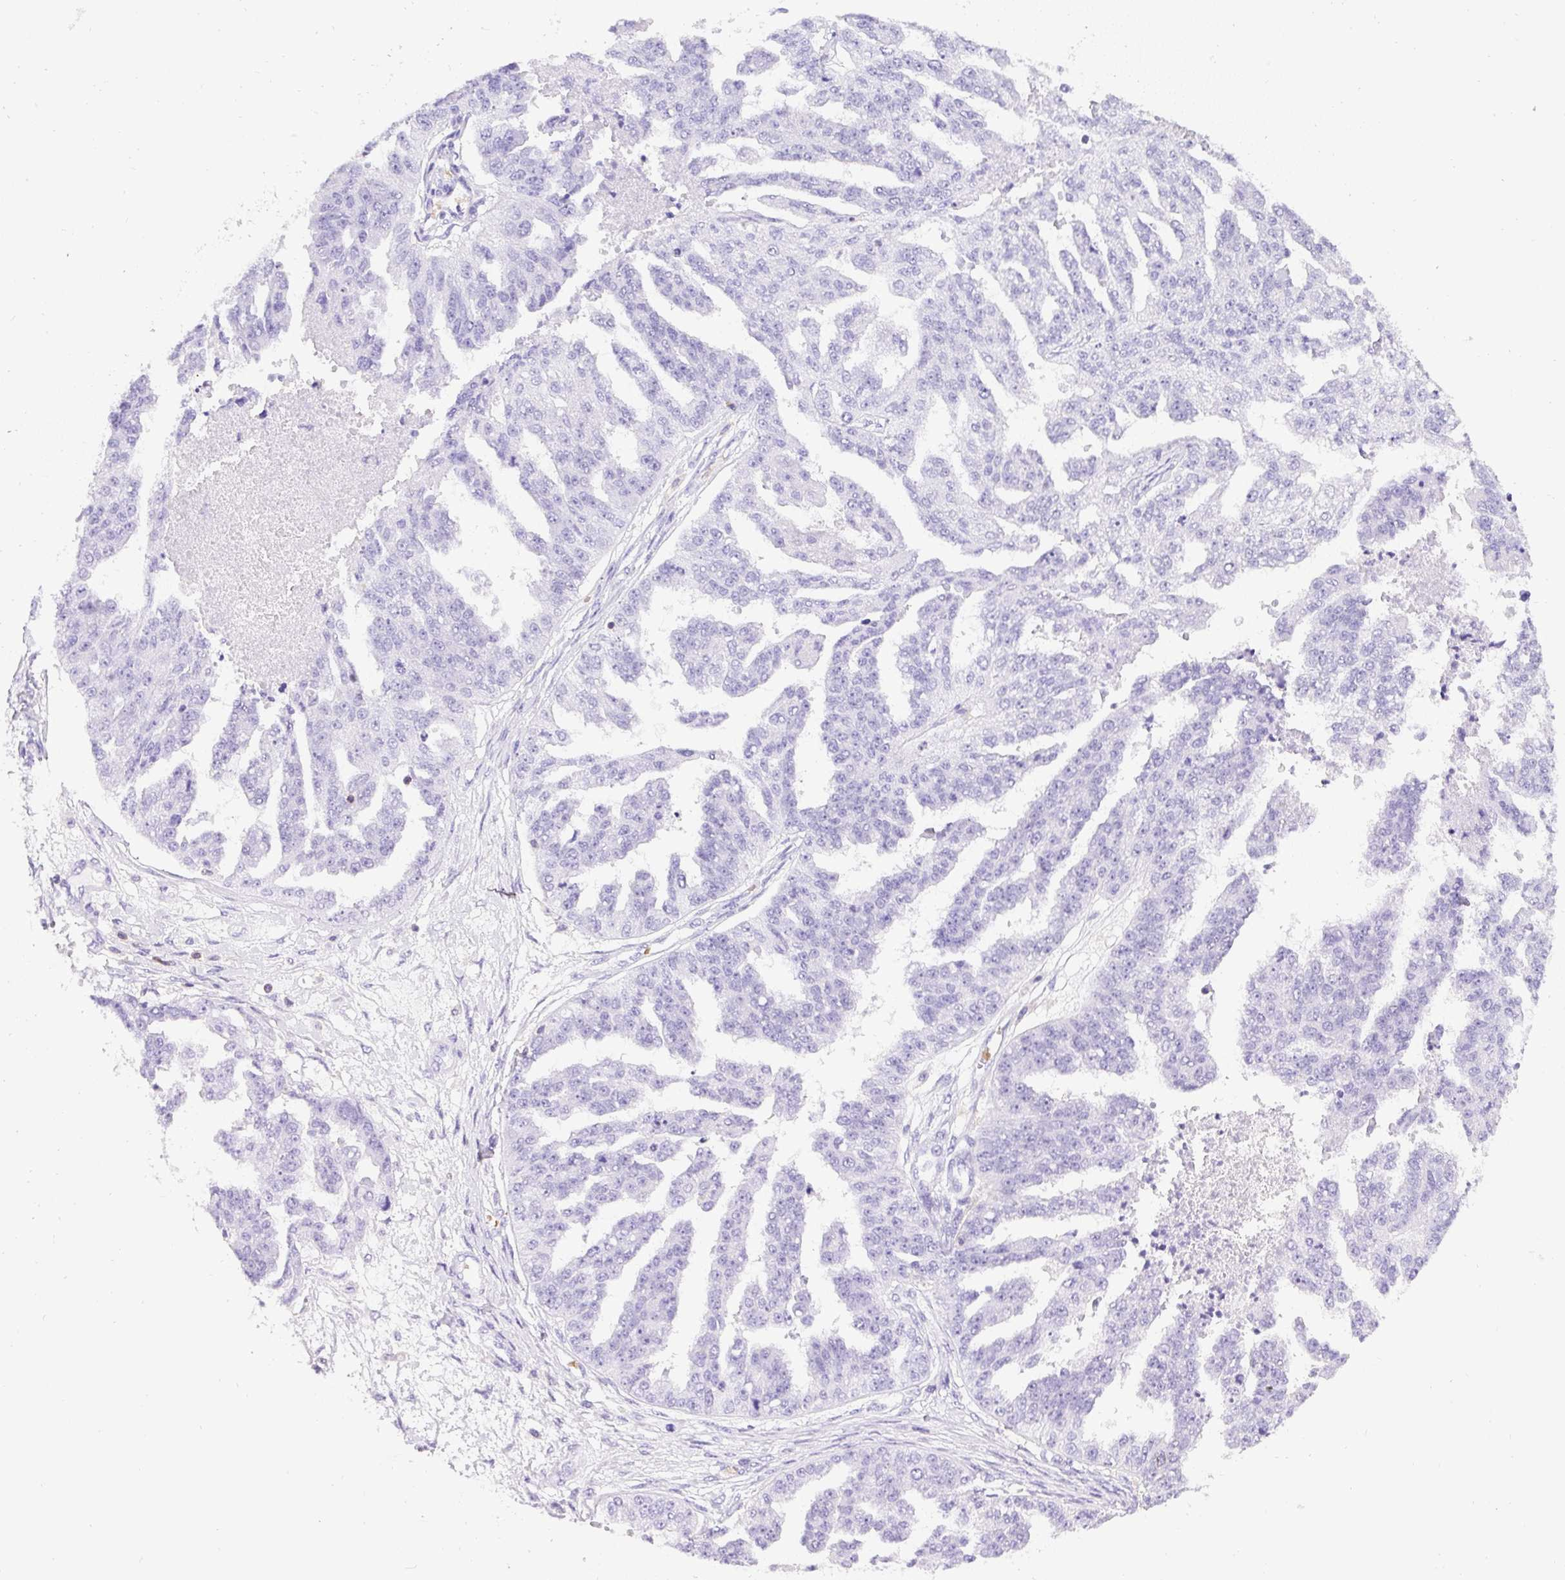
{"staining": {"intensity": "negative", "quantity": "none", "location": "none"}, "tissue": "ovarian cancer", "cell_type": "Tumor cells", "image_type": "cancer", "snomed": [{"axis": "morphology", "description": "Cystadenocarcinoma, serous, NOS"}, {"axis": "topography", "description": "Ovary"}], "caption": "The immunohistochemistry (IHC) histopathology image has no significant positivity in tumor cells of serous cystadenocarcinoma (ovarian) tissue.", "gene": "FAM228B", "patient": {"sex": "female", "age": 58}}